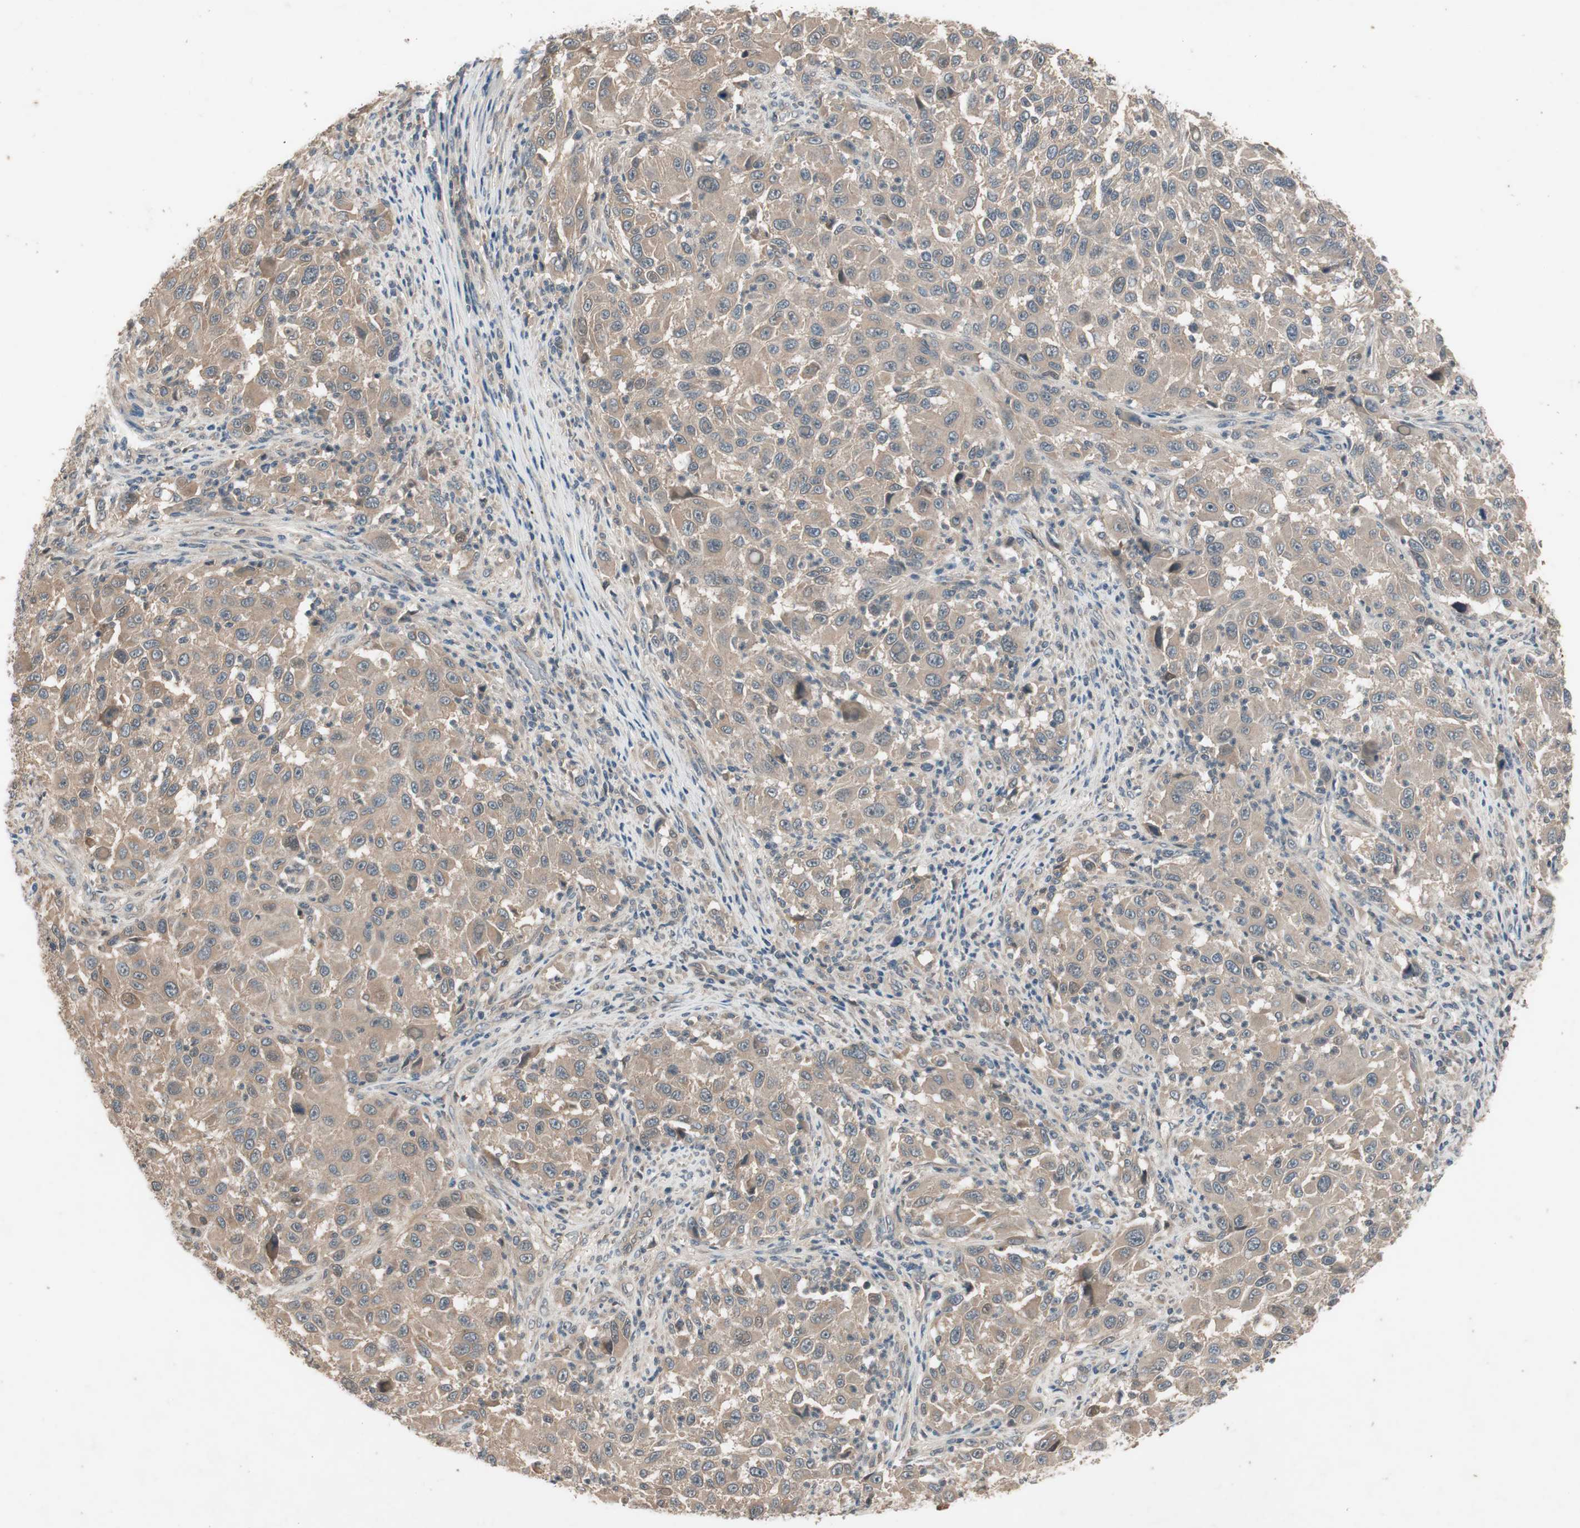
{"staining": {"intensity": "weak", "quantity": ">75%", "location": "cytoplasmic/membranous"}, "tissue": "melanoma", "cell_type": "Tumor cells", "image_type": "cancer", "snomed": [{"axis": "morphology", "description": "Malignant melanoma, Metastatic site"}, {"axis": "topography", "description": "Lymph node"}], "caption": "IHC staining of melanoma, which demonstrates low levels of weak cytoplasmic/membranous expression in approximately >75% of tumor cells indicating weak cytoplasmic/membranous protein positivity. The staining was performed using DAB (brown) for protein detection and nuclei were counterstained in hematoxylin (blue).", "gene": "NSF", "patient": {"sex": "male", "age": 61}}